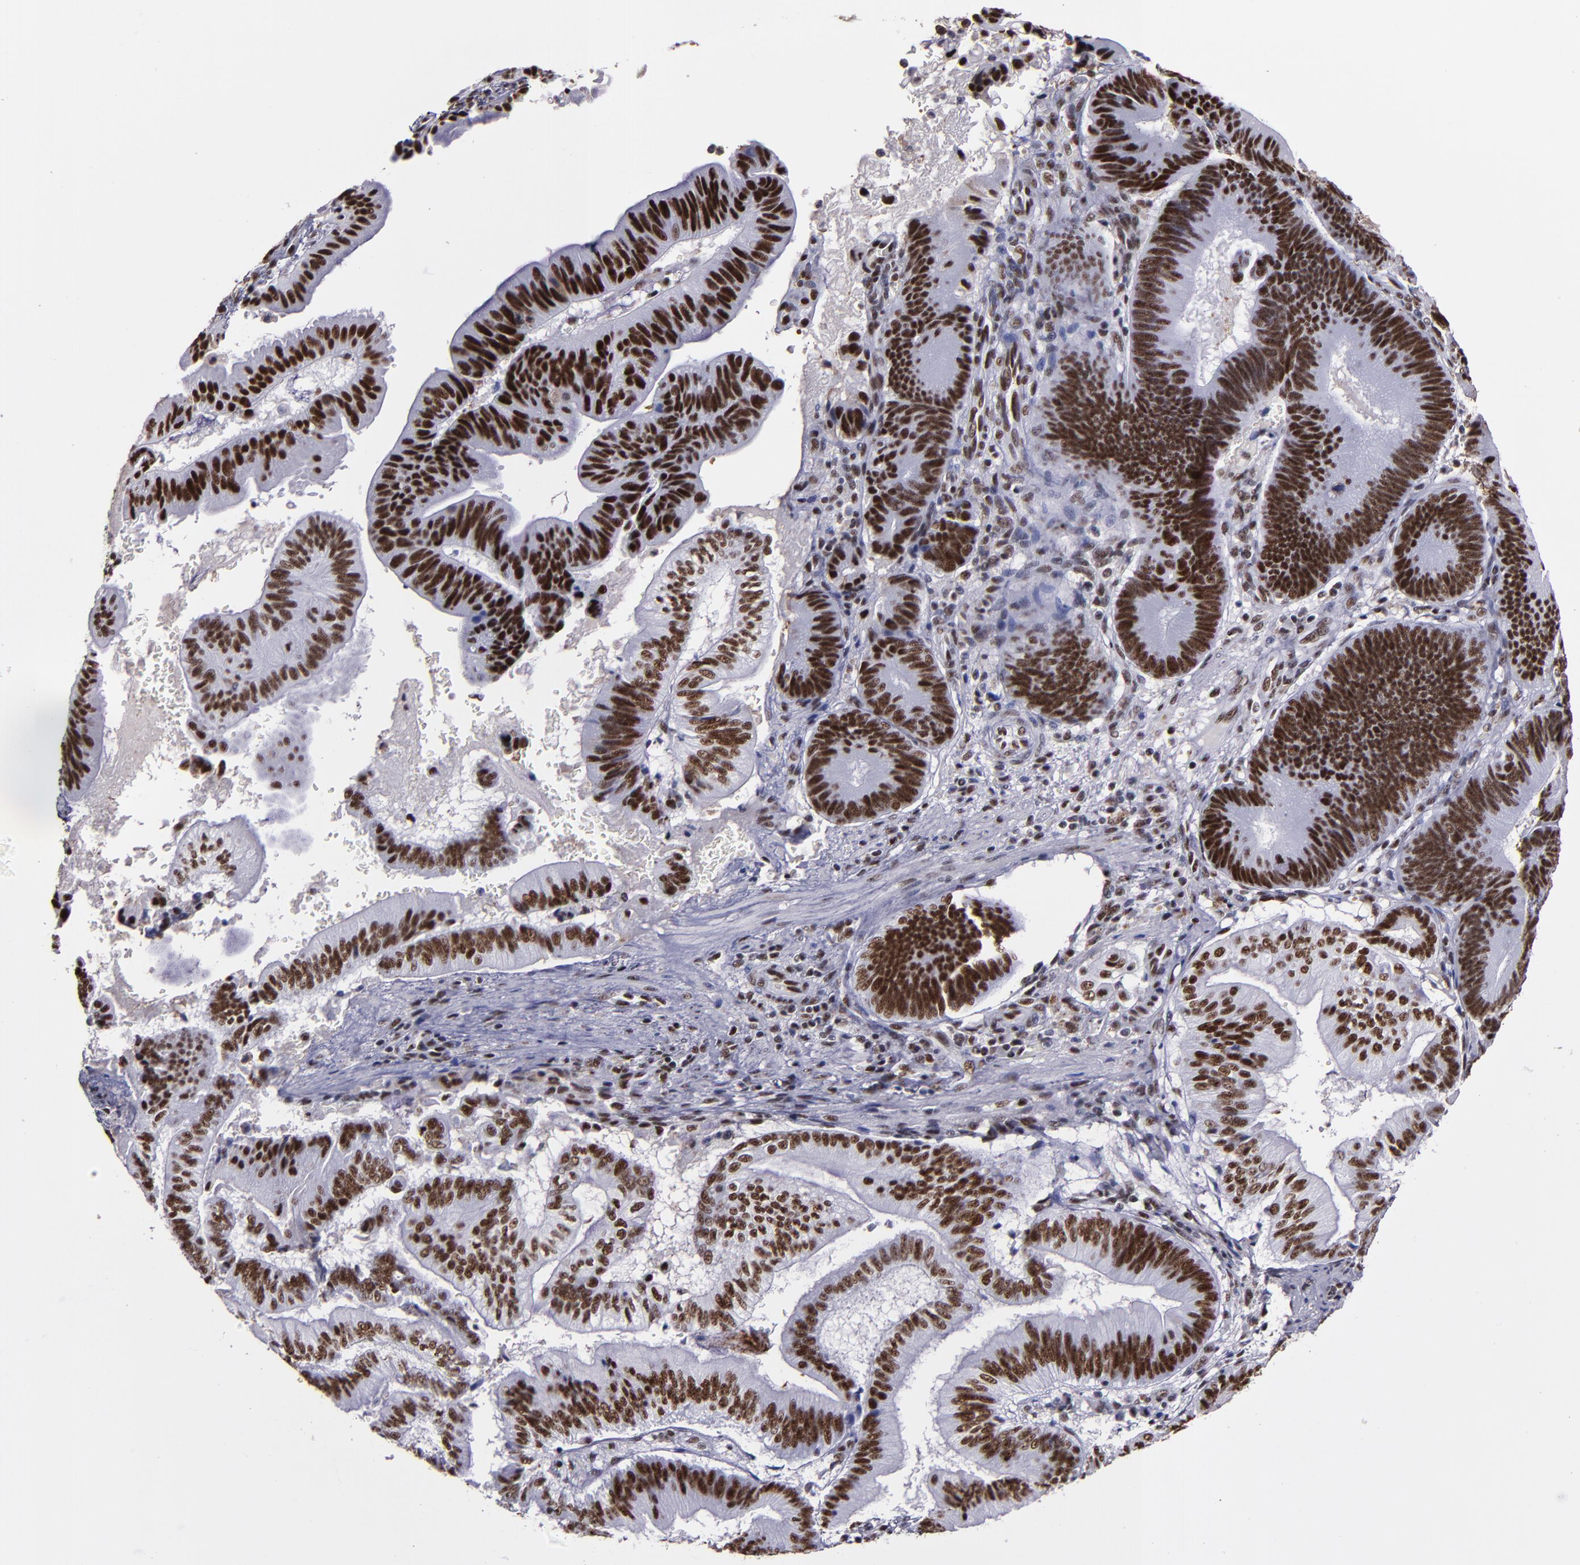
{"staining": {"intensity": "strong", "quantity": ">75%", "location": "nuclear"}, "tissue": "pancreatic cancer", "cell_type": "Tumor cells", "image_type": "cancer", "snomed": [{"axis": "morphology", "description": "Adenocarcinoma, NOS"}, {"axis": "topography", "description": "Pancreas"}], "caption": "DAB immunohistochemical staining of adenocarcinoma (pancreatic) displays strong nuclear protein expression in about >75% of tumor cells. The staining is performed using DAB brown chromogen to label protein expression. The nuclei are counter-stained blue using hematoxylin.", "gene": "PPP4R3A", "patient": {"sex": "male", "age": 82}}